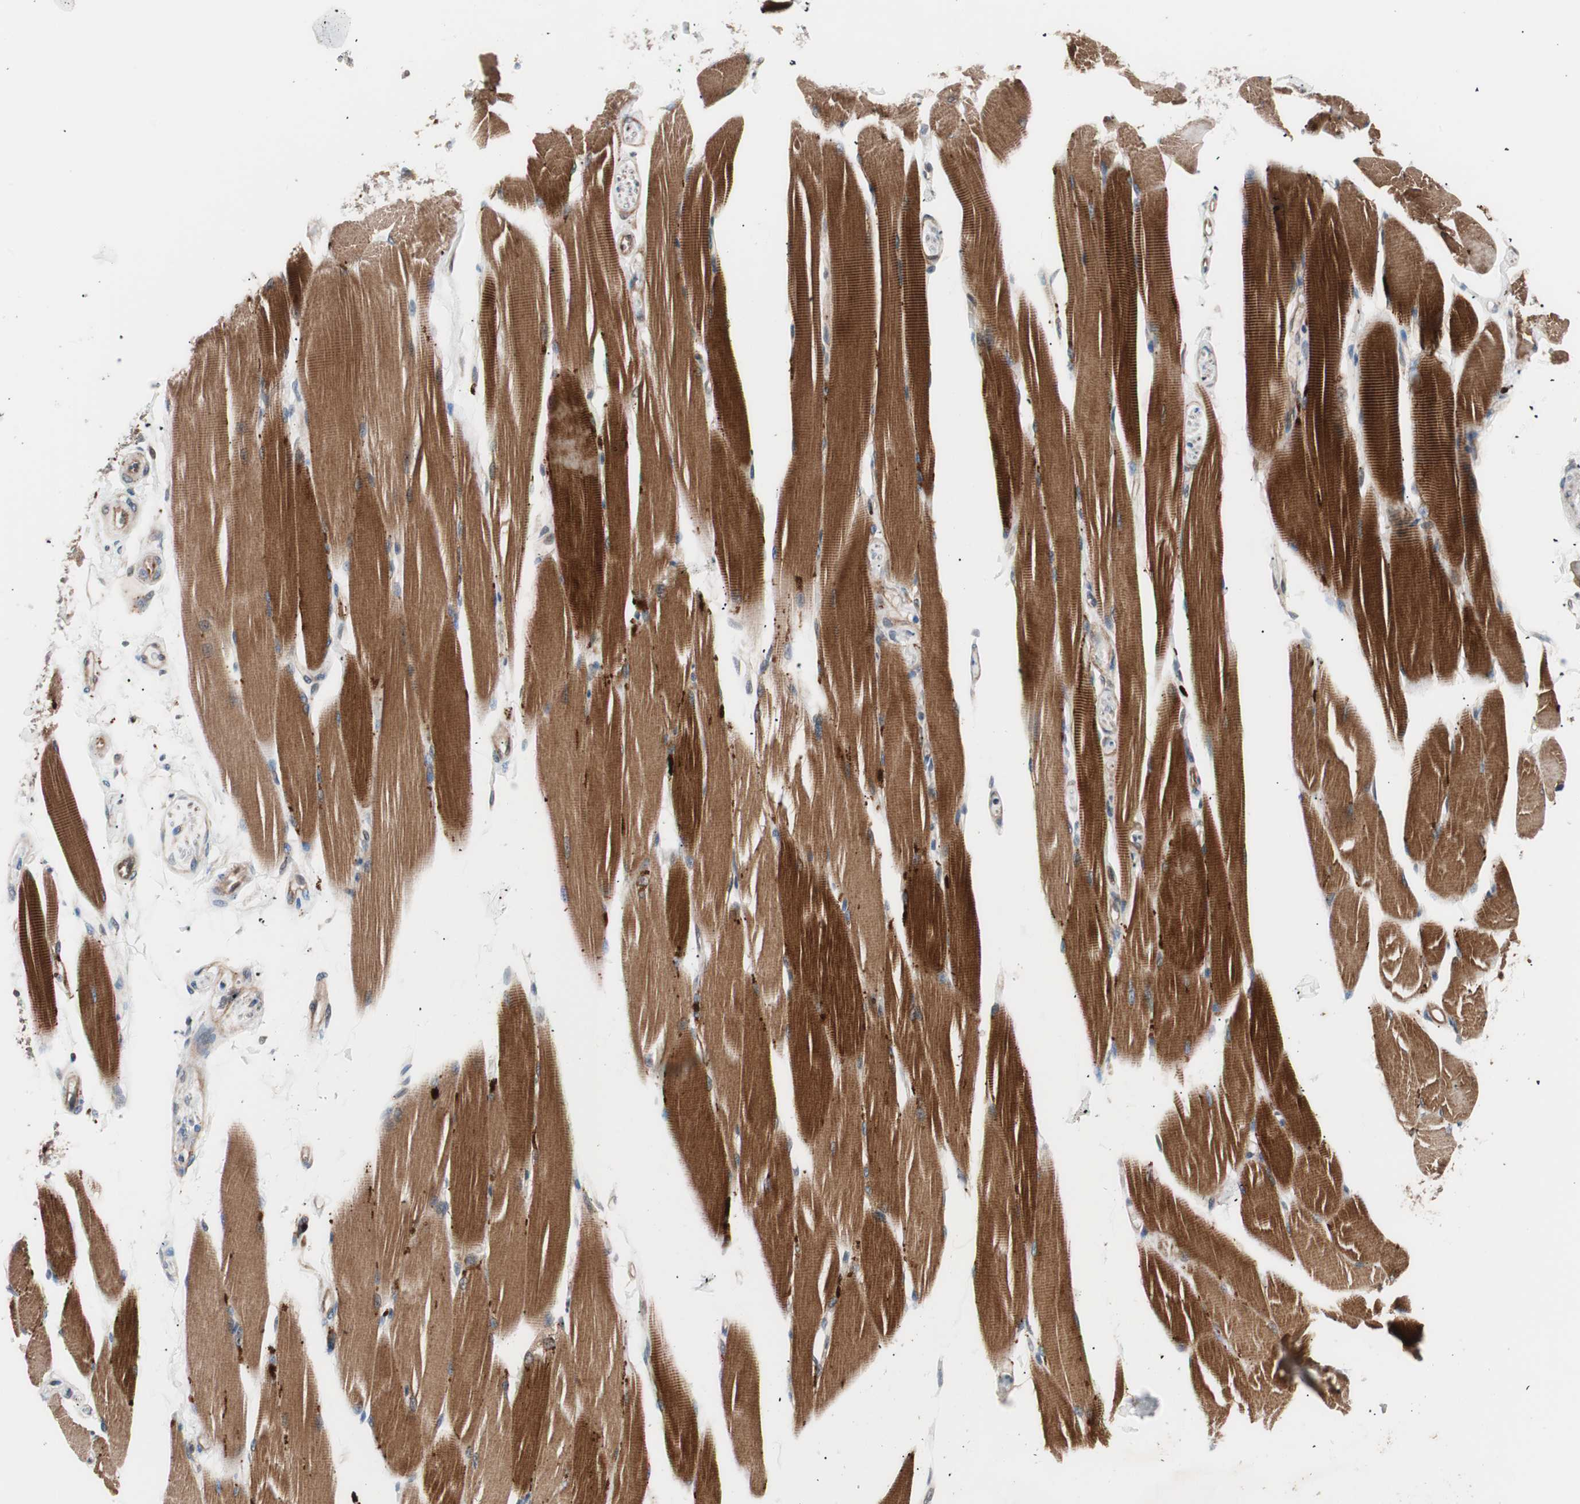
{"staining": {"intensity": "strong", "quantity": ">75%", "location": "cytoplasmic/membranous"}, "tissue": "skeletal muscle", "cell_type": "Myocytes", "image_type": "normal", "snomed": [{"axis": "morphology", "description": "Normal tissue, NOS"}, {"axis": "topography", "description": "Skeletal muscle"}, {"axis": "topography", "description": "Peripheral nerve tissue"}], "caption": "This histopathology image demonstrates IHC staining of benign human skeletal muscle, with high strong cytoplasmic/membranous expression in about >75% of myocytes.", "gene": "SMG1", "patient": {"sex": "female", "age": 84}}